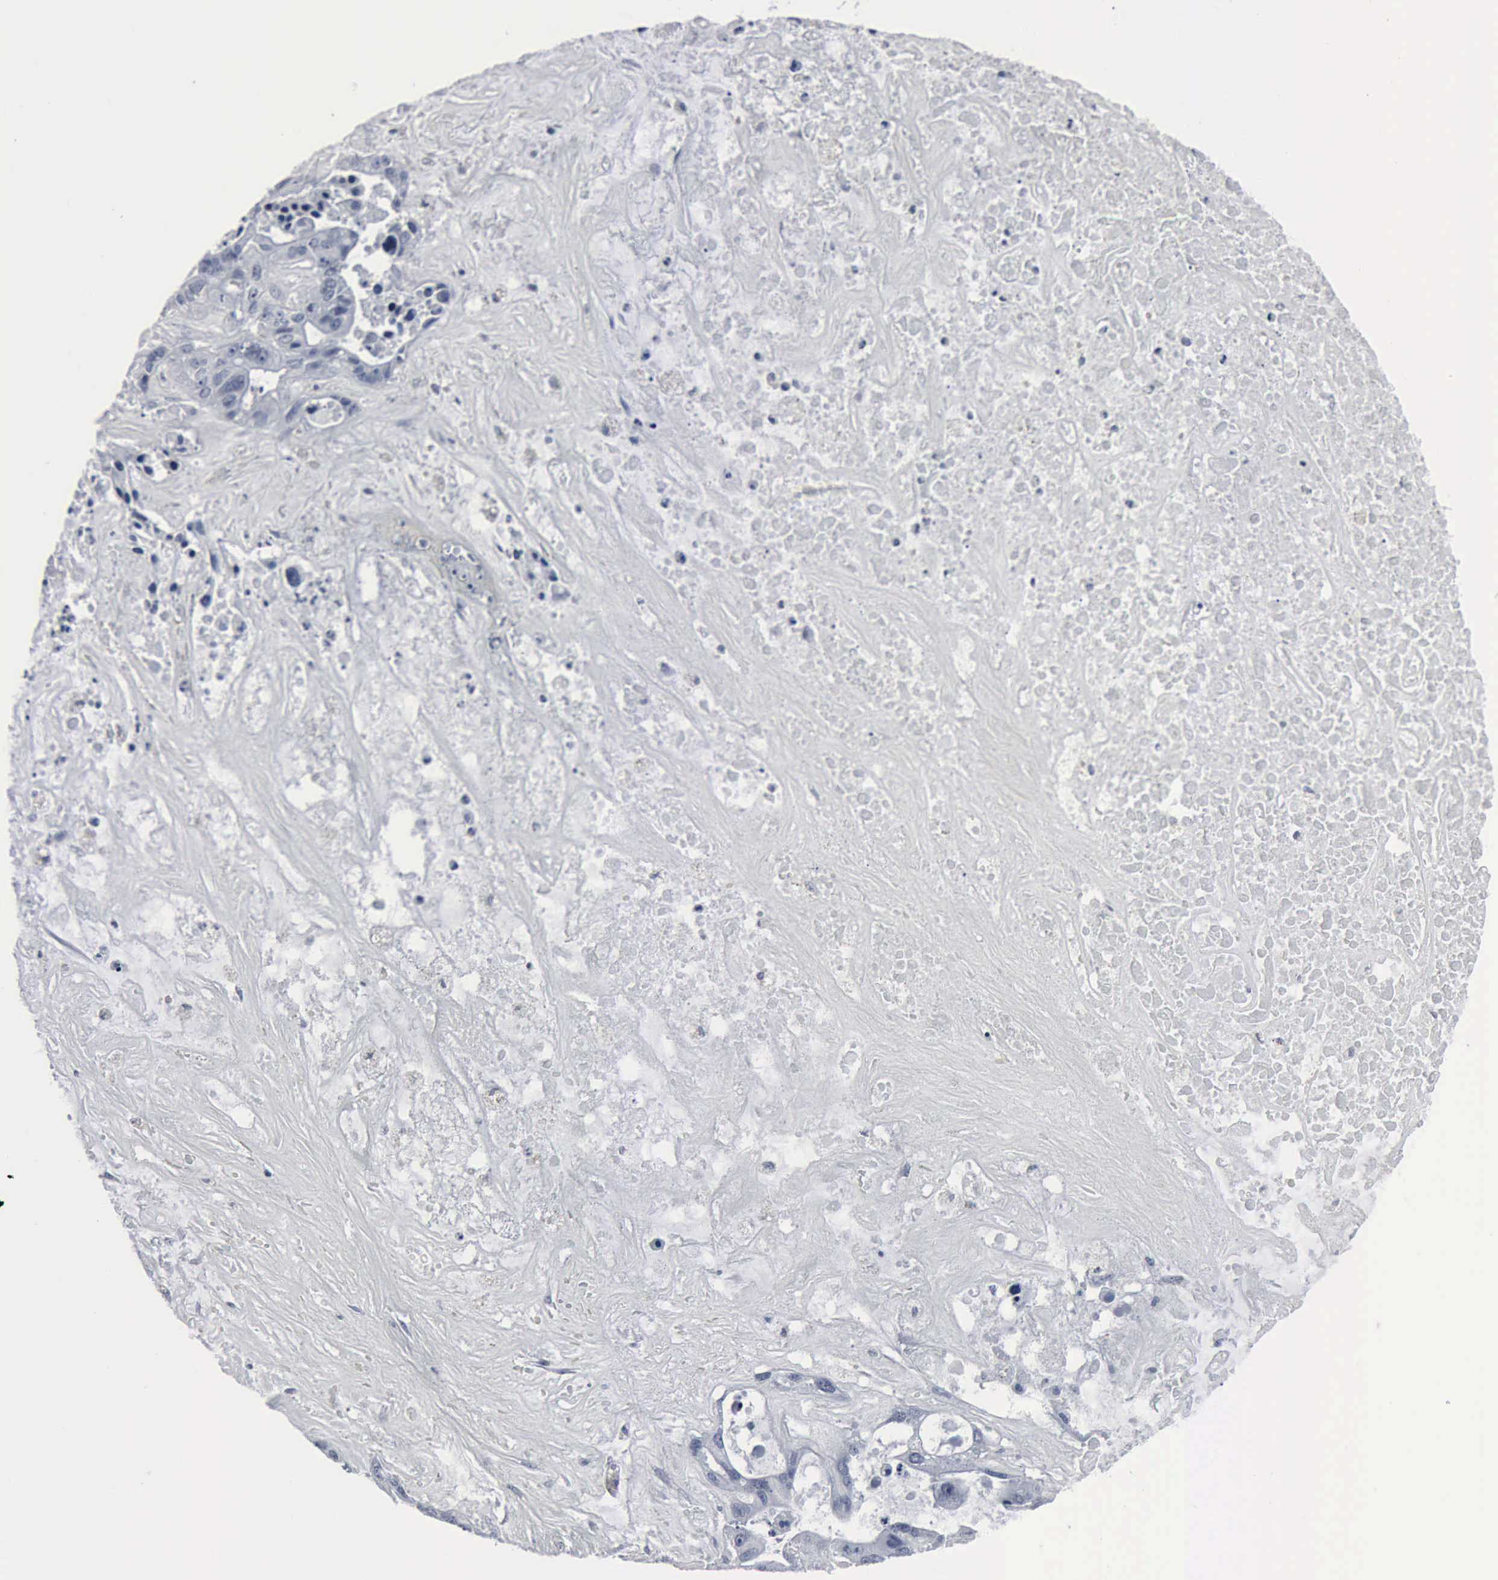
{"staining": {"intensity": "negative", "quantity": "none", "location": "none"}, "tissue": "liver cancer", "cell_type": "Tumor cells", "image_type": "cancer", "snomed": [{"axis": "morphology", "description": "Cholangiocarcinoma"}, {"axis": "topography", "description": "Liver"}], "caption": "This is an immunohistochemistry (IHC) image of liver cholangiocarcinoma. There is no expression in tumor cells.", "gene": "SNAP25", "patient": {"sex": "female", "age": 65}}